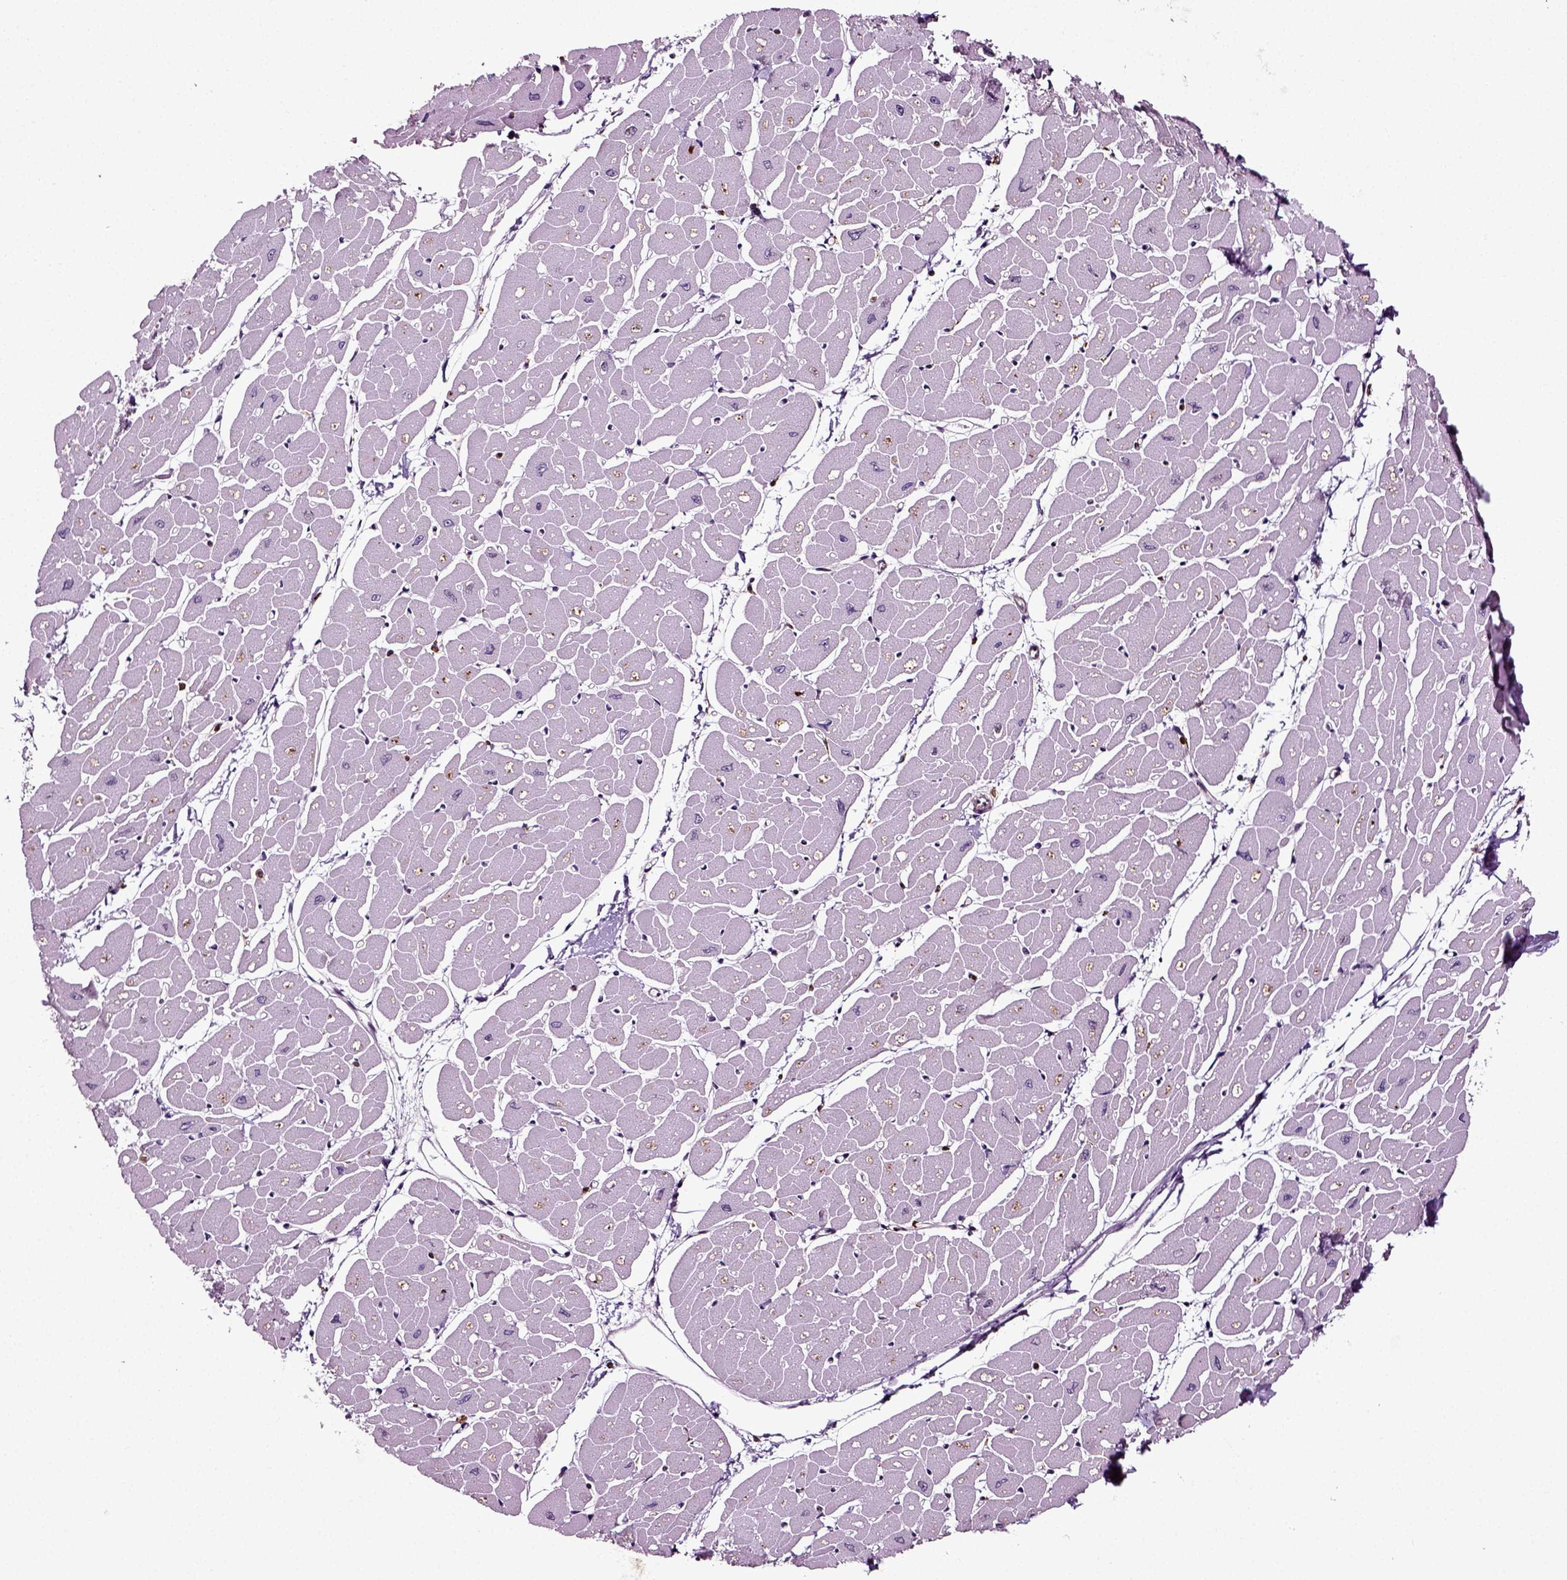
{"staining": {"intensity": "negative", "quantity": "none", "location": "none"}, "tissue": "heart muscle", "cell_type": "Cardiomyocytes", "image_type": "normal", "snomed": [{"axis": "morphology", "description": "Normal tissue, NOS"}, {"axis": "topography", "description": "Heart"}], "caption": "Cardiomyocytes show no significant protein positivity in benign heart muscle.", "gene": "RHOF", "patient": {"sex": "male", "age": 57}}